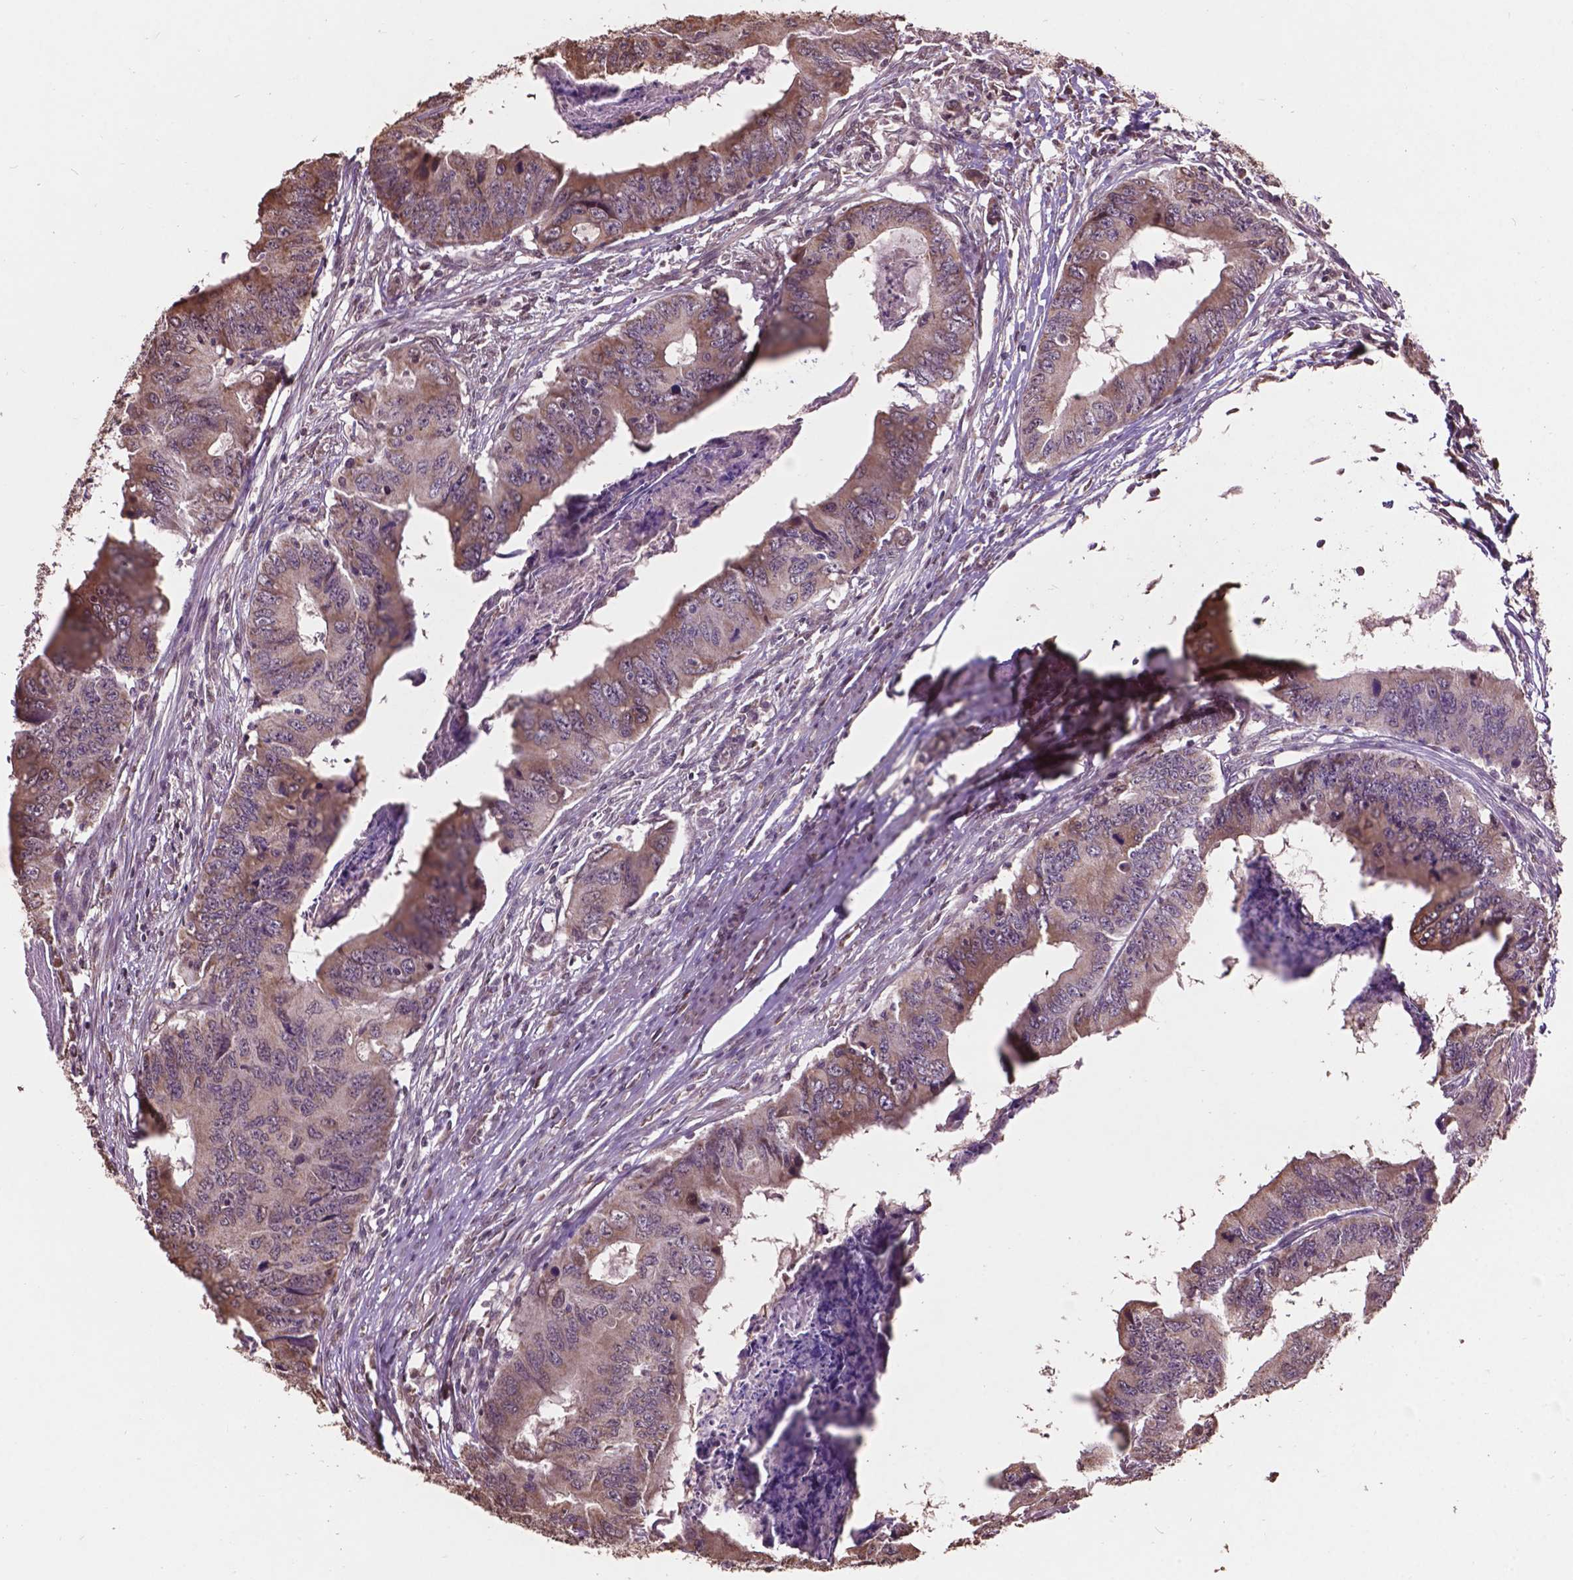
{"staining": {"intensity": "weak", "quantity": "25%-75%", "location": "cytoplasmic/membranous"}, "tissue": "colorectal cancer", "cell_type": "Tumor cells", "image_type": "cancer", "snomed": [{"axis": "morphology", "description": "Adenocarcinoma, NOS"}, {"axis": "topography", "description": "Colon"}], "caption": "Immunohistochemical staining of colorectal adenocarcinoma exhibits weak cytoplasmic/membranous protein expression in approximately 25%-75% of tumor cells.", "gene": "GLRA2", "patient": {"sex": "male", "age": 53}}